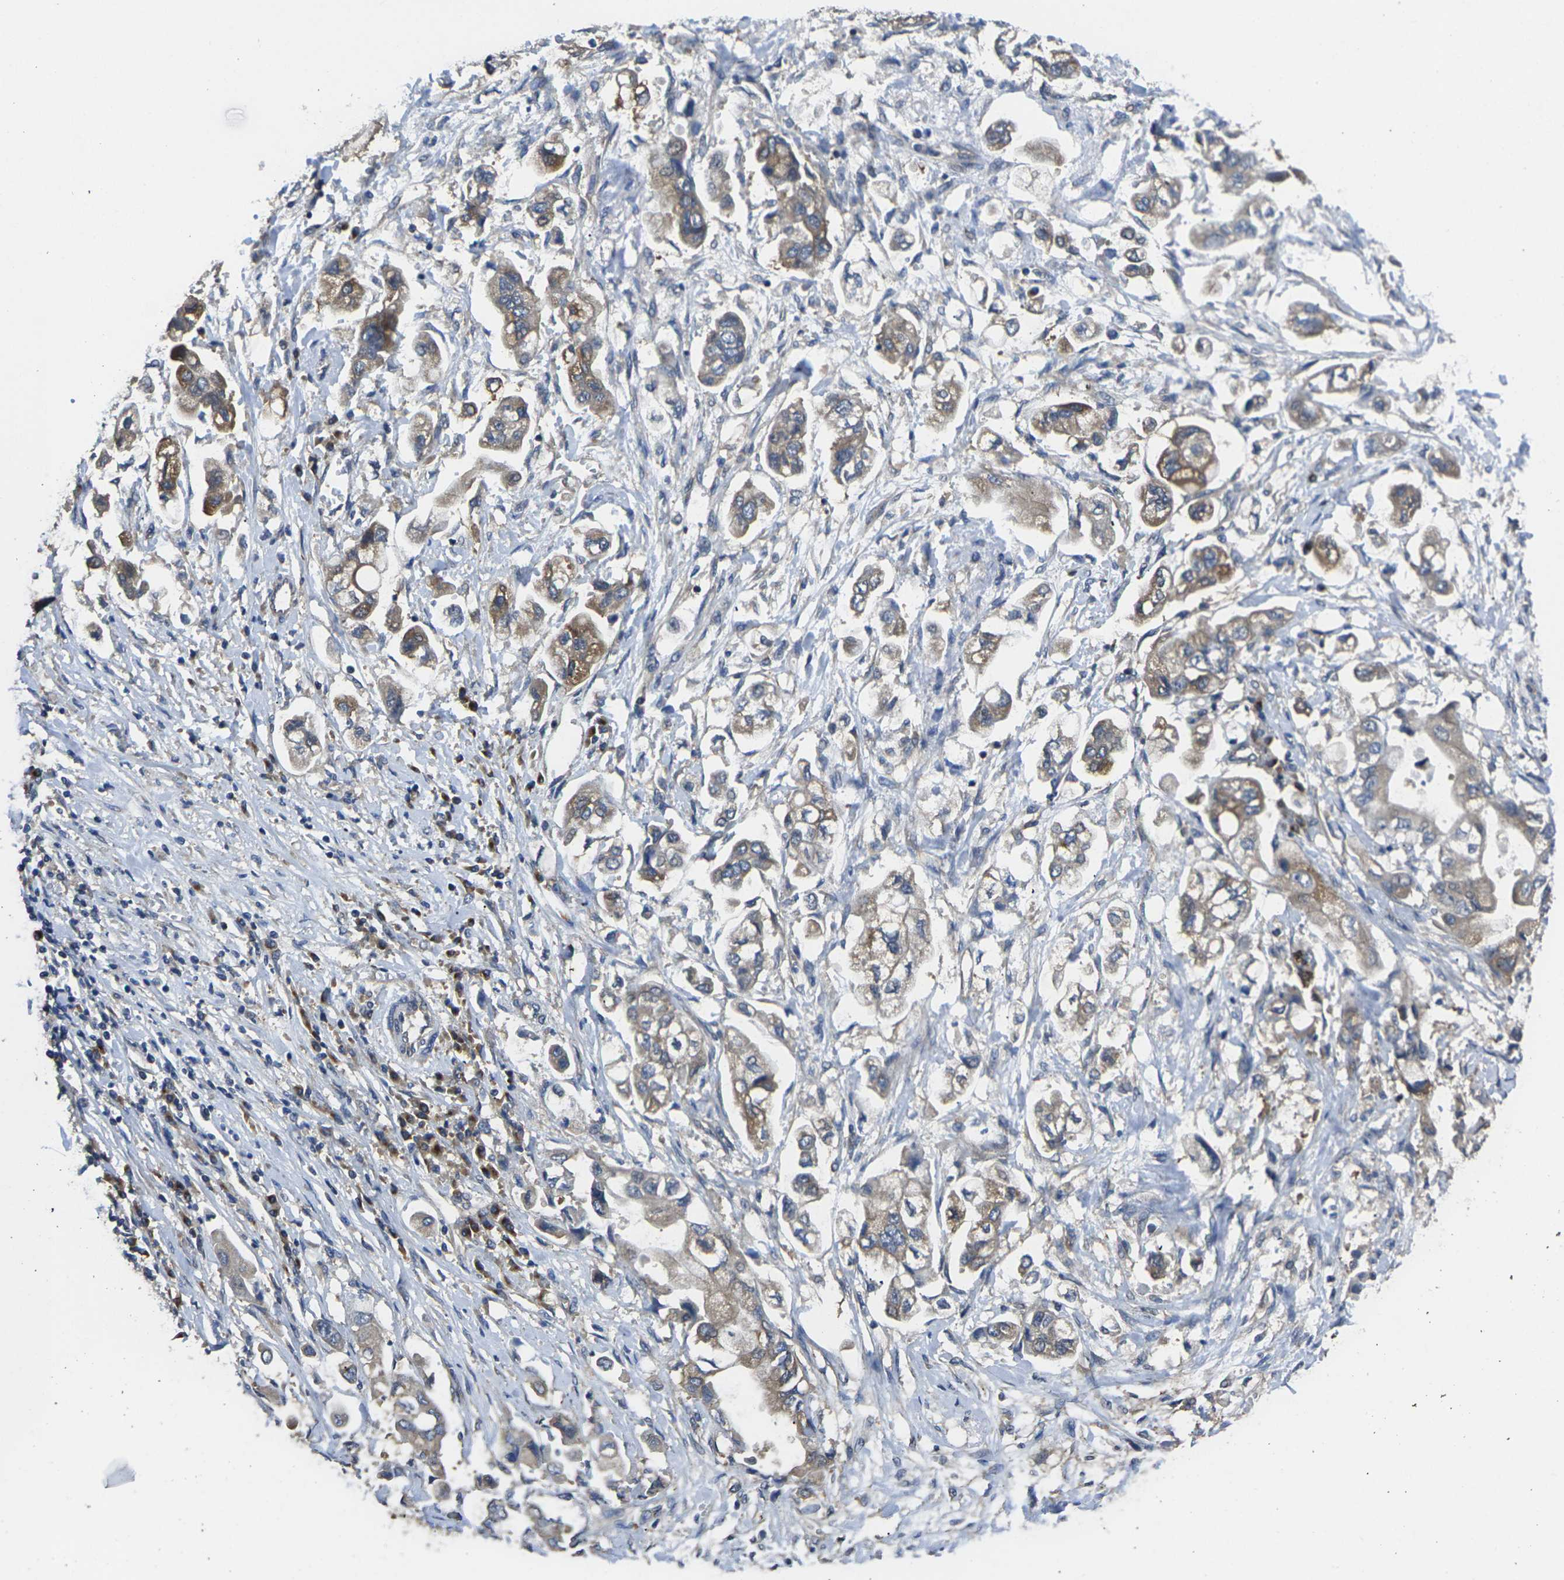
{"staining": {"intensity": "moderate", "quantity": ">75%", "location": "cytoplasmic/membranous"}, "tissue": "stomach cancer", "cell_type": "Tumor cells", "image_type": "cancer", "snomed": [{"axis": "morphology", "description": "Adenocarcinoma, NOS"}, {"axis": "topography", "description": "Stomach"}], "caption": "Stomach cancer (adenocarcinoma) was stained to show a protein in brown. There is medium levels of moderate cytoplasmic/membranous staining in approximately >75% of tumor cells. Using DAB (3,3'-diaminobenzidine) (brown) and hematoxylin (blue) stains, captured at high magnification using brightfield microscopy.", "gene": "TMCC2", "patient": {"sex": "male", "age": 62}}